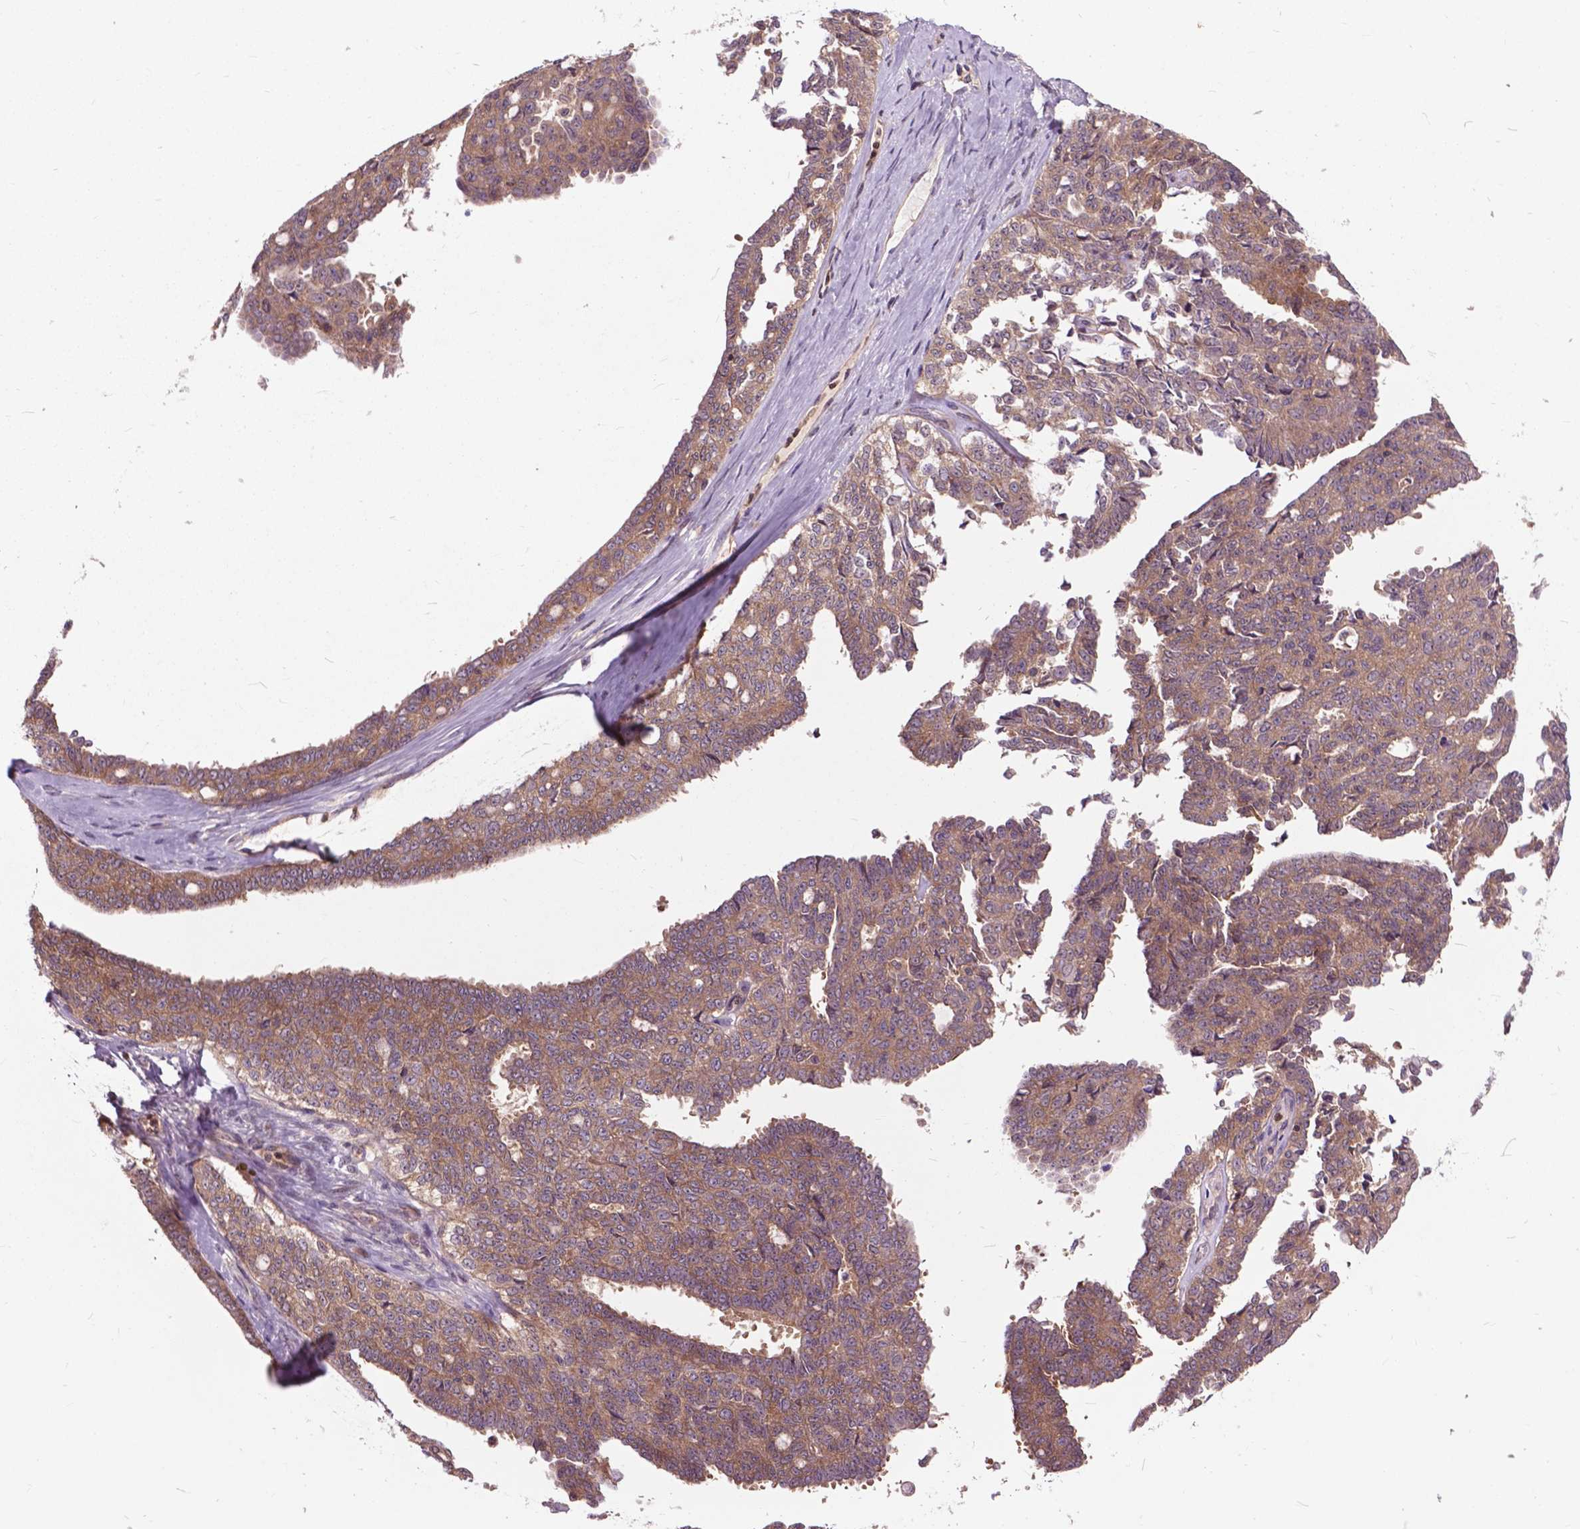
{"staining": {"intensity": "moderate", "quantity": ">75%", "location": "cytoplasmic/membranous"}, "tissue": "ovarian cancer", "cell_type": "Tumor cells", "image_type": "cancer", "snomed": [{"axis": "morphology", "description": "Cystadenocarcinoma, serous, NOS"}, {"axis": "topography", "description": "Ovary"}], "caption": "Immunohistochemistry (IHC) of ovarian serous cystadenocarcinoma demonstrates medium levels of moderate cytoplasmic/membranous expression in approximately >75% of tumor cells. The staining was performed using DAB to visualize the protein expression in brown, while the nuclei were stained in blue with hematoxylin (Magnification: 20x).", "gene": "ARAF", "patient": {"sex": "female", "age": 71}}